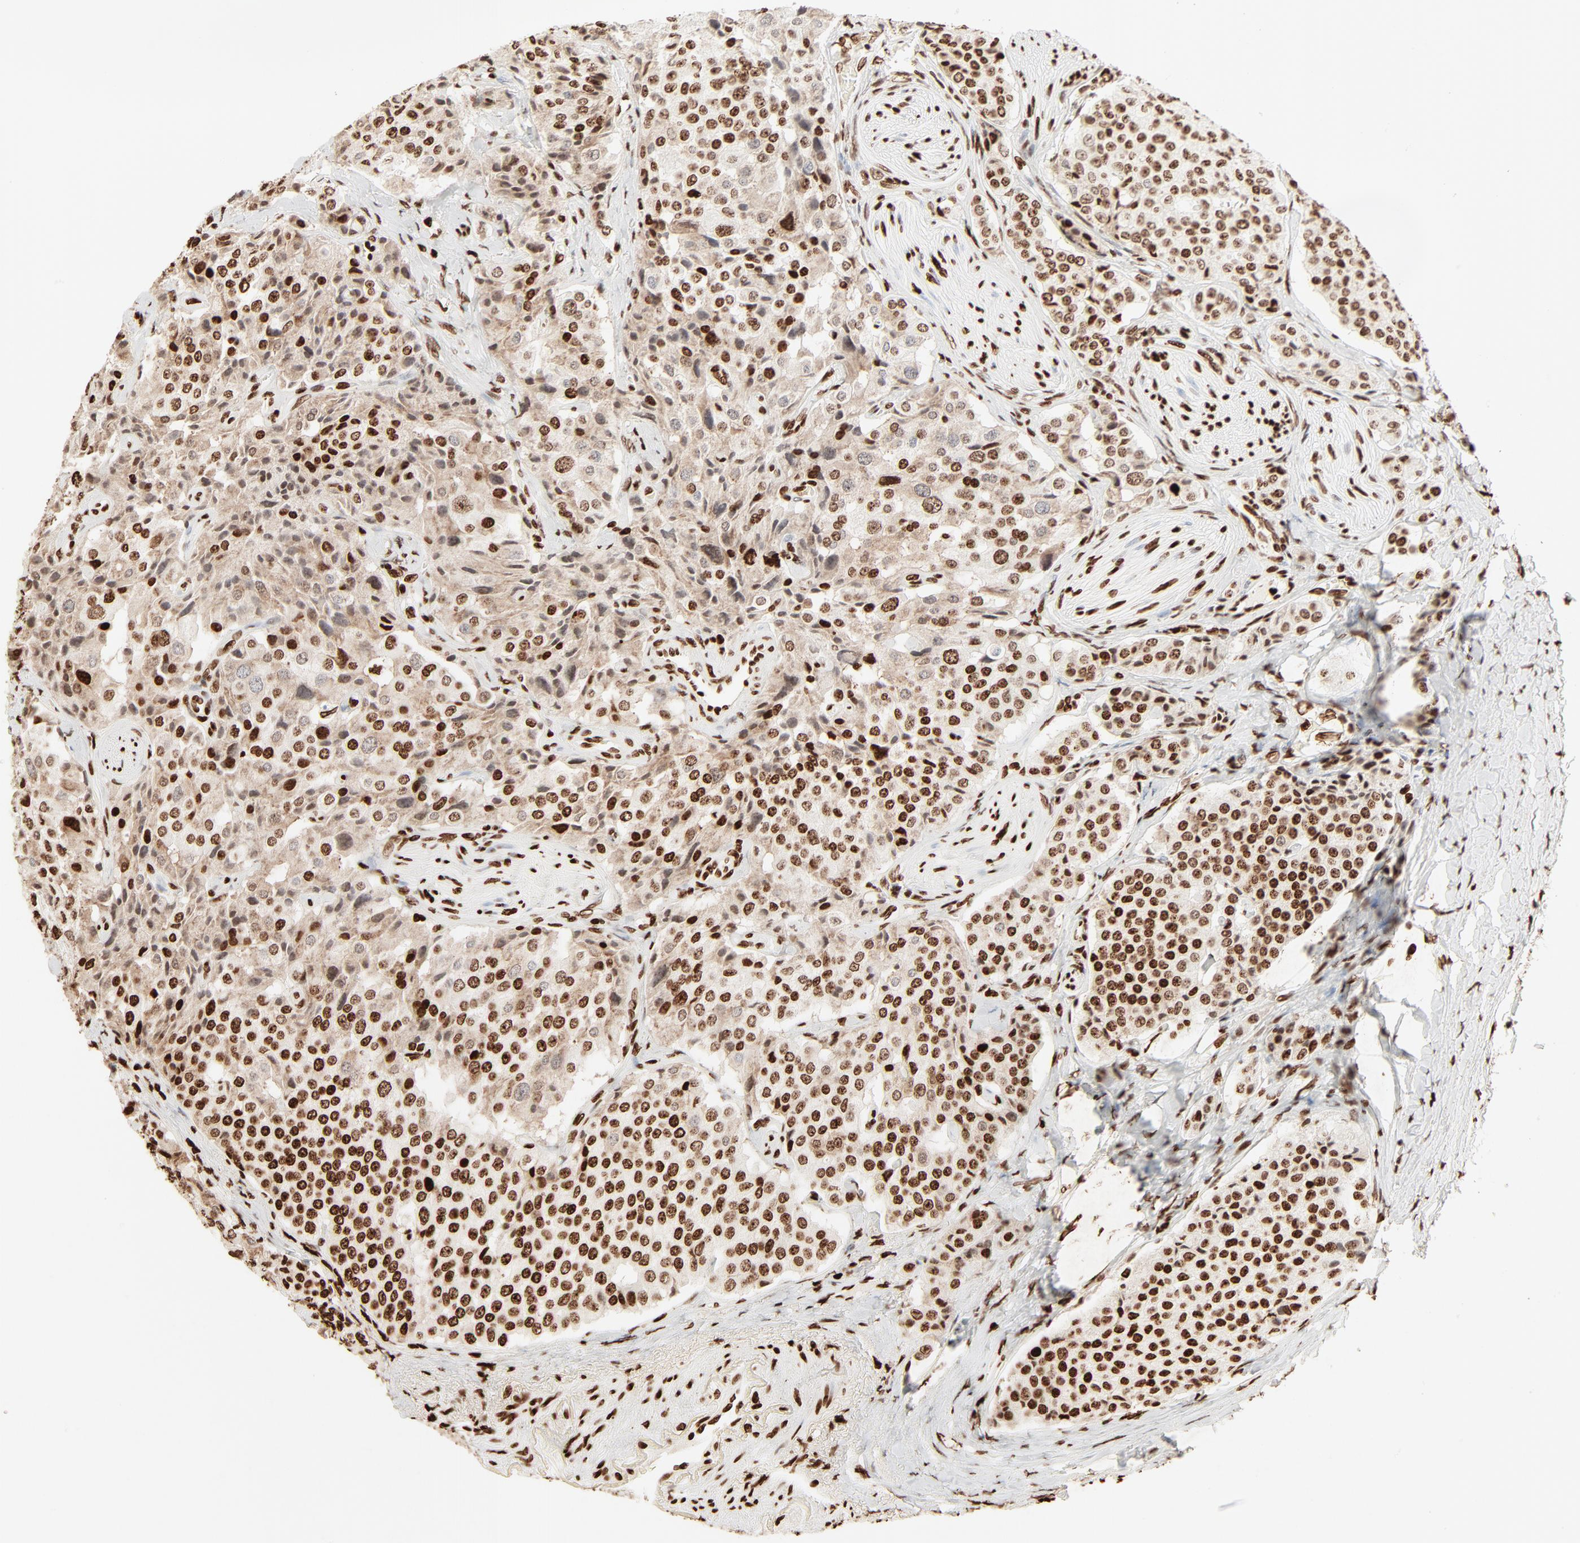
{"staining": {"intensity": "strong", "quantity": ">75%", "location": "nuclear"}, "tissue": "carcinoid", "cell_type": "Tumor cells", "image_type": "cancer", "snomed": [{"axis": "morphology", "description": "Carcinoid, malignant, NOS"}, {"axis": "topography", "description": "Colon"}], "caption": "Strong nuclear expression is seen in approximately >75% of tumor cells in carcinoid.", "gene": "HMGB2", "patient": {"sex": "female", "age": 61}}